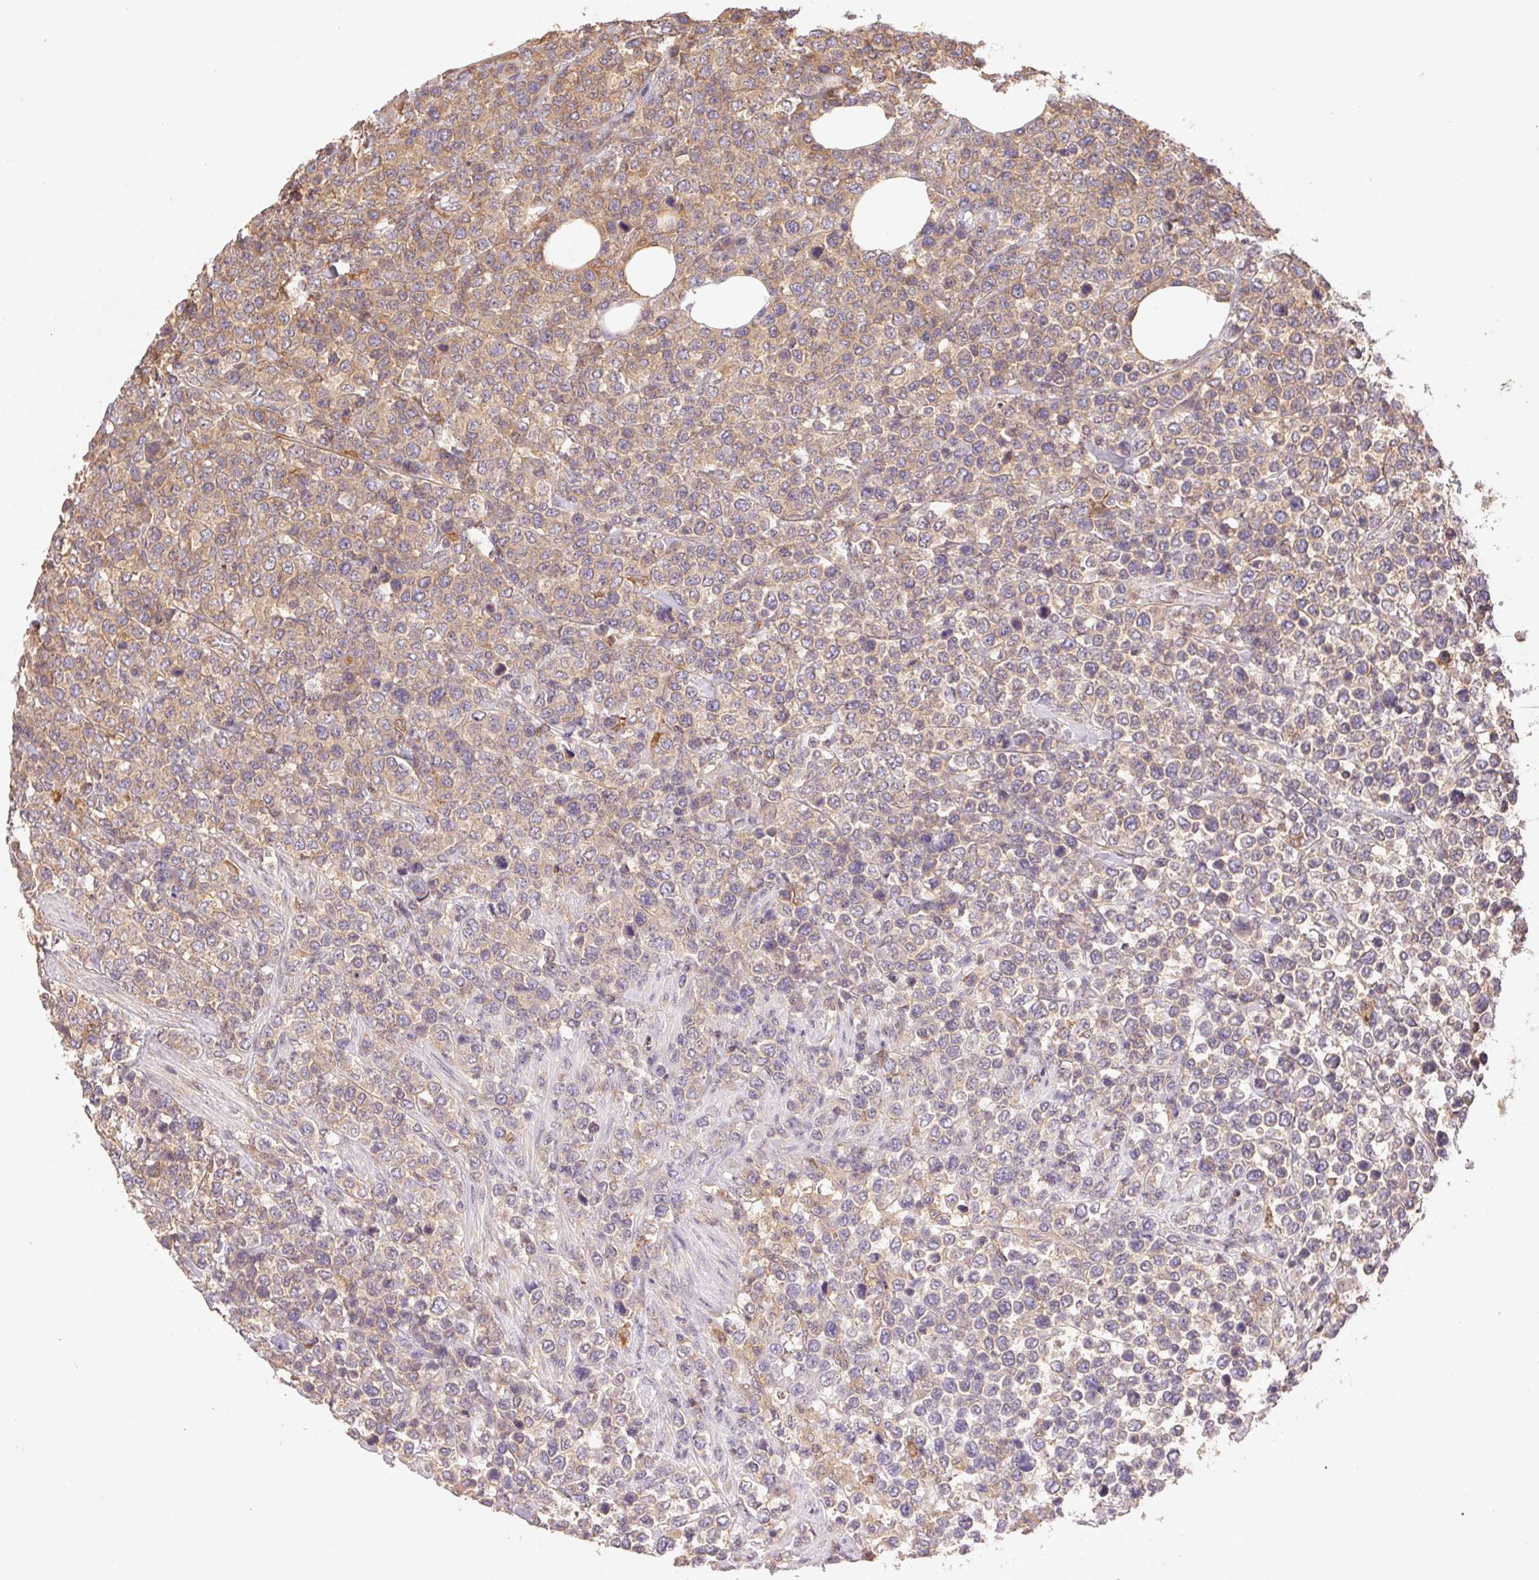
{"staining": {"intensity": "weak", "quantity": "25%-75%", "location": "cytoplasmic/membranous"}, "tissue": "lymphoma", "cell_type": "Tumor cells", "image_type": "cancer", "snomed": [{"axis": "morphology", "description": "Malignant lymphoma, non-Hodgkin's type, High grade"}, {"axis": "topography", "description": "Soft tissue"}], "caption": "DAB (3,3'-diaminobenzidine) immunohistochemical staining of human lymphoma reveals weak cytoplasmic/membranous protein expression in about 25%-75% of tumor cells.", "gene": "GDI2", "patient": {"sex": "female", "age": 56}}